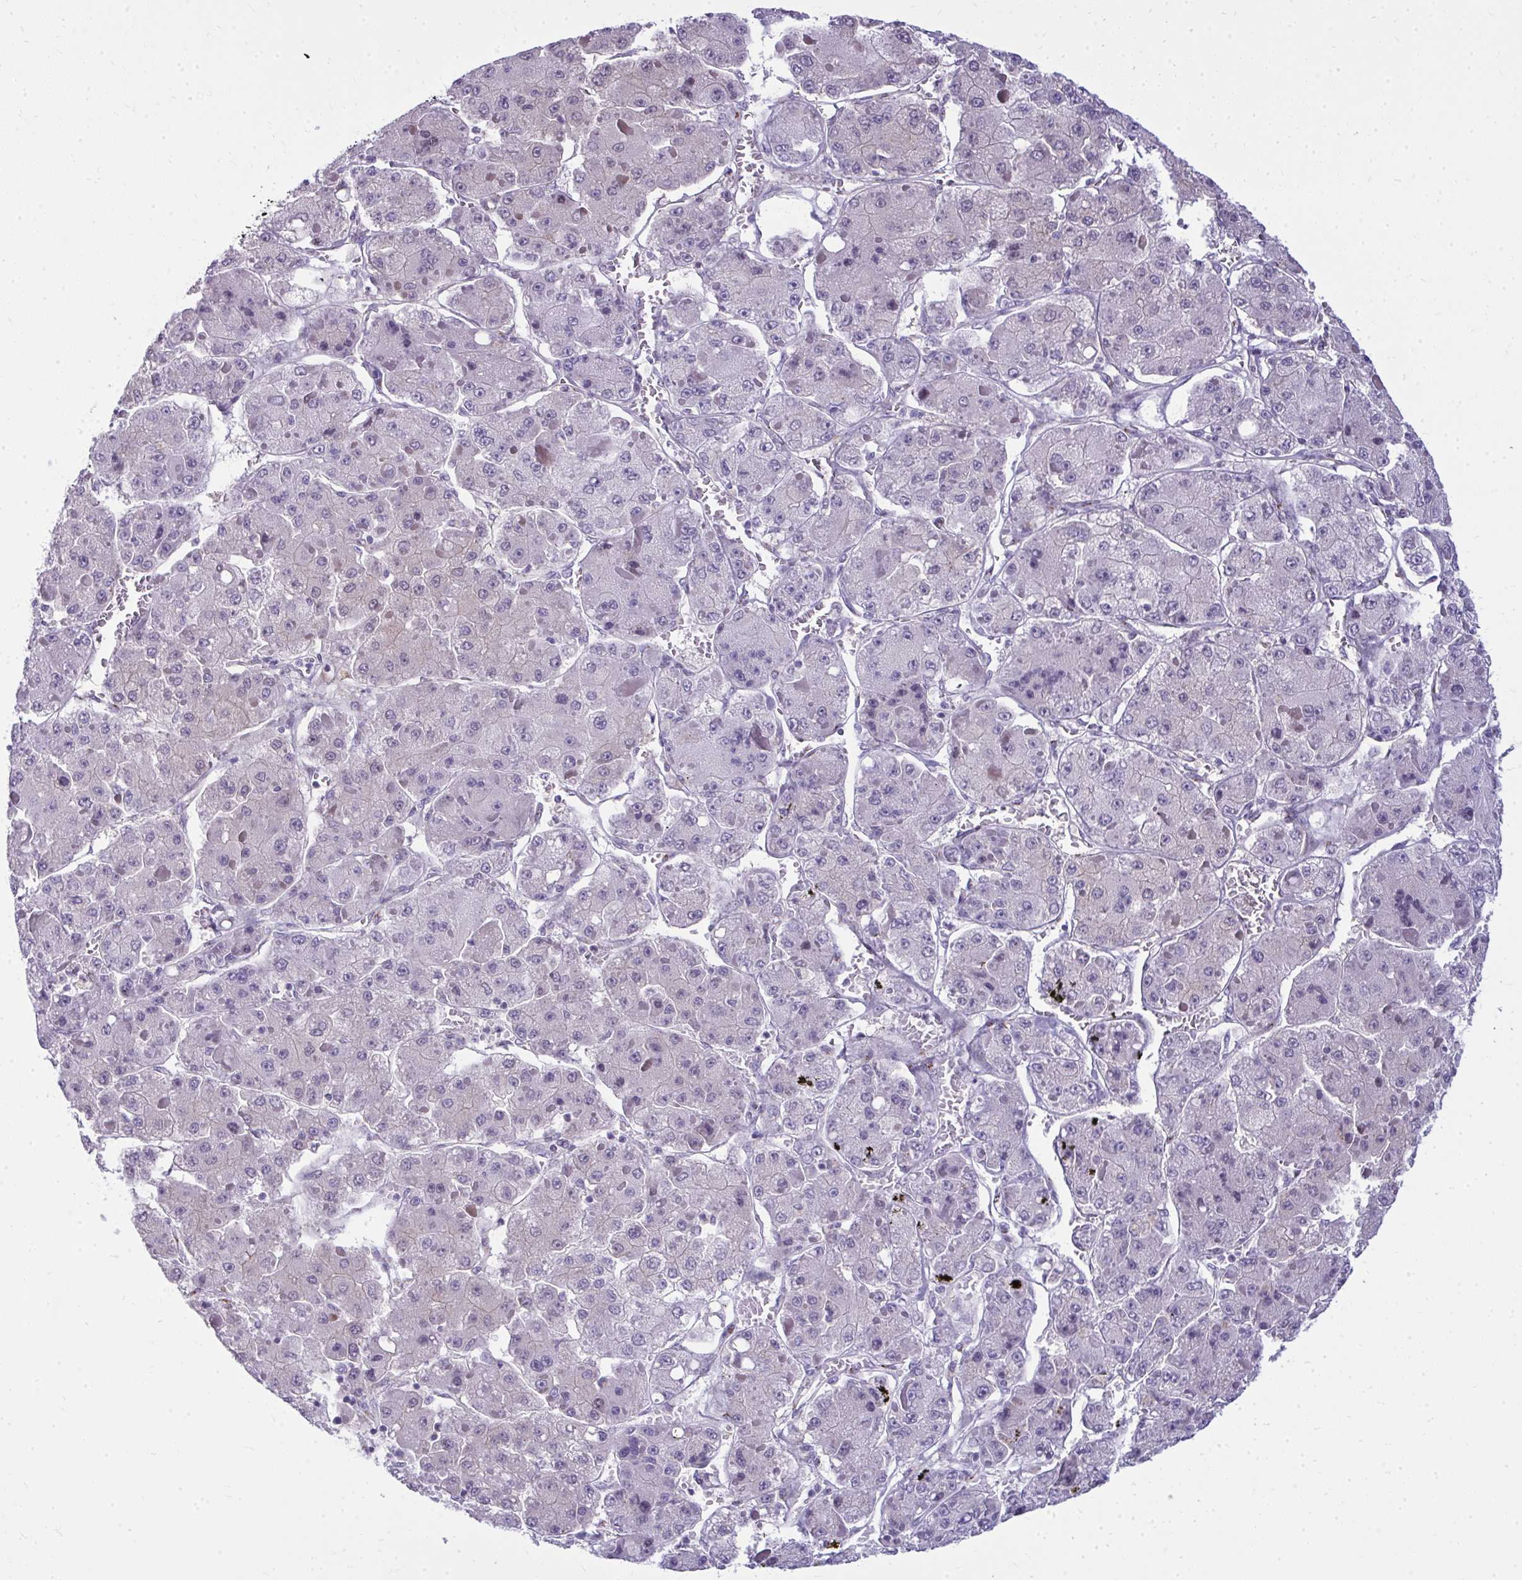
{"staining": {"intensity": "negative", "quantity": "none", "location": "none"}, "tissue": "liver cancer", "cell_type": "Tumor cells", "image_type": "cancer", "snomed": [{"axis": "morphology", "description": "Carcinoma, Hepatocellular, NOS"}, {"axis": "topography", "description": "Liver"}], "caption": "There is no significant staining in tumor cells of liver cancer.", "gene": "DTX4", "patient": {"sex": "female", "age": 73}}